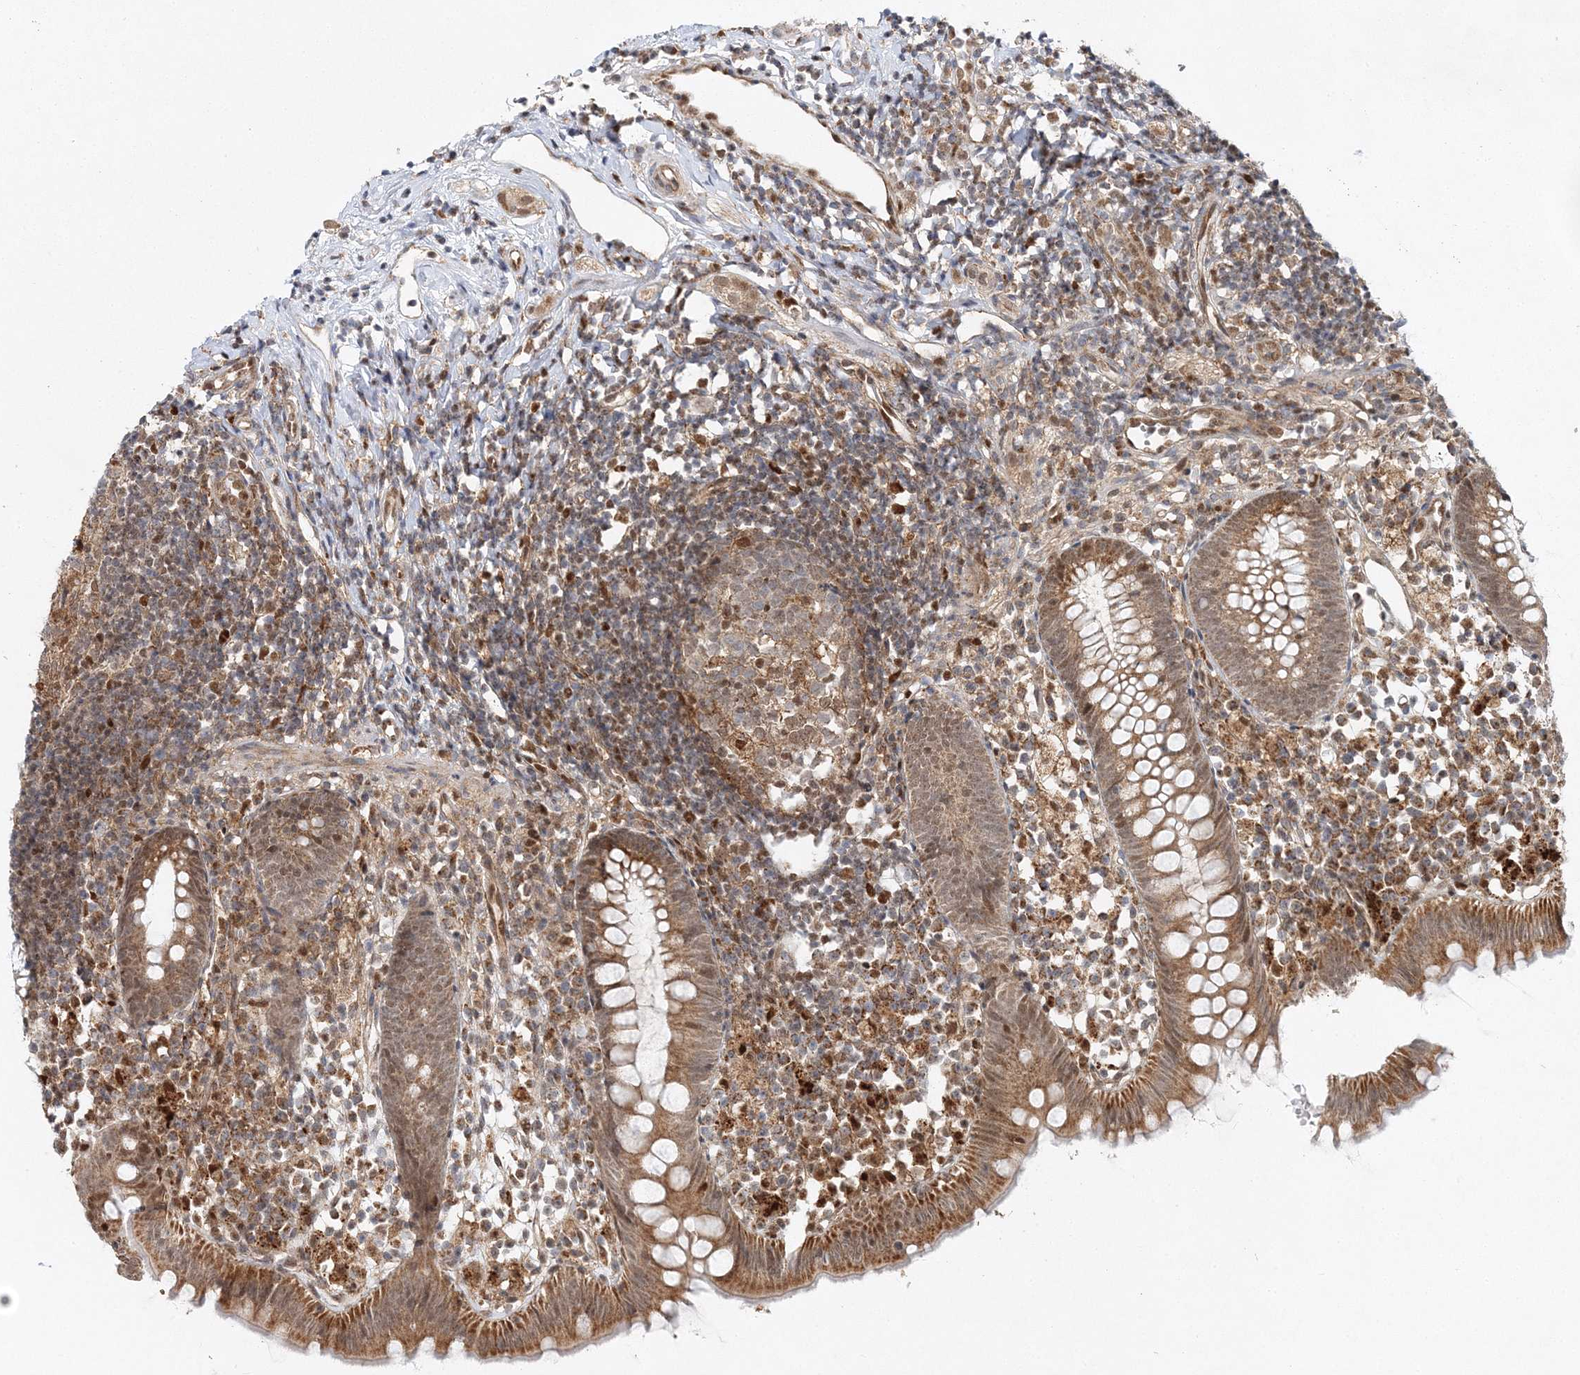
{"staining": {"intensity": "moderate", "quantity": ">75%", "location": "cytoplasmic/membranous"}, "tissue": "appendix", "cell_type": "Glandular cells", "image_type": "normal", "snomed": [{"axis": "morphology", "description": "Normal tissue, NOS"}, {"axis": "topography", "description": "Appendix"}], "caption": "Immunohistochemical staining of normal human appendix demonstrates moderate cytoplasmic/membranous protein staining in approximately >75% of glandular cells. Using DAB (brown) and hematoxylin (blue) stains, captured at high magnification using brightfield microscopy.", "gene": "RAB11FIP2", "patient": {"sex": "female", "age": 20}}